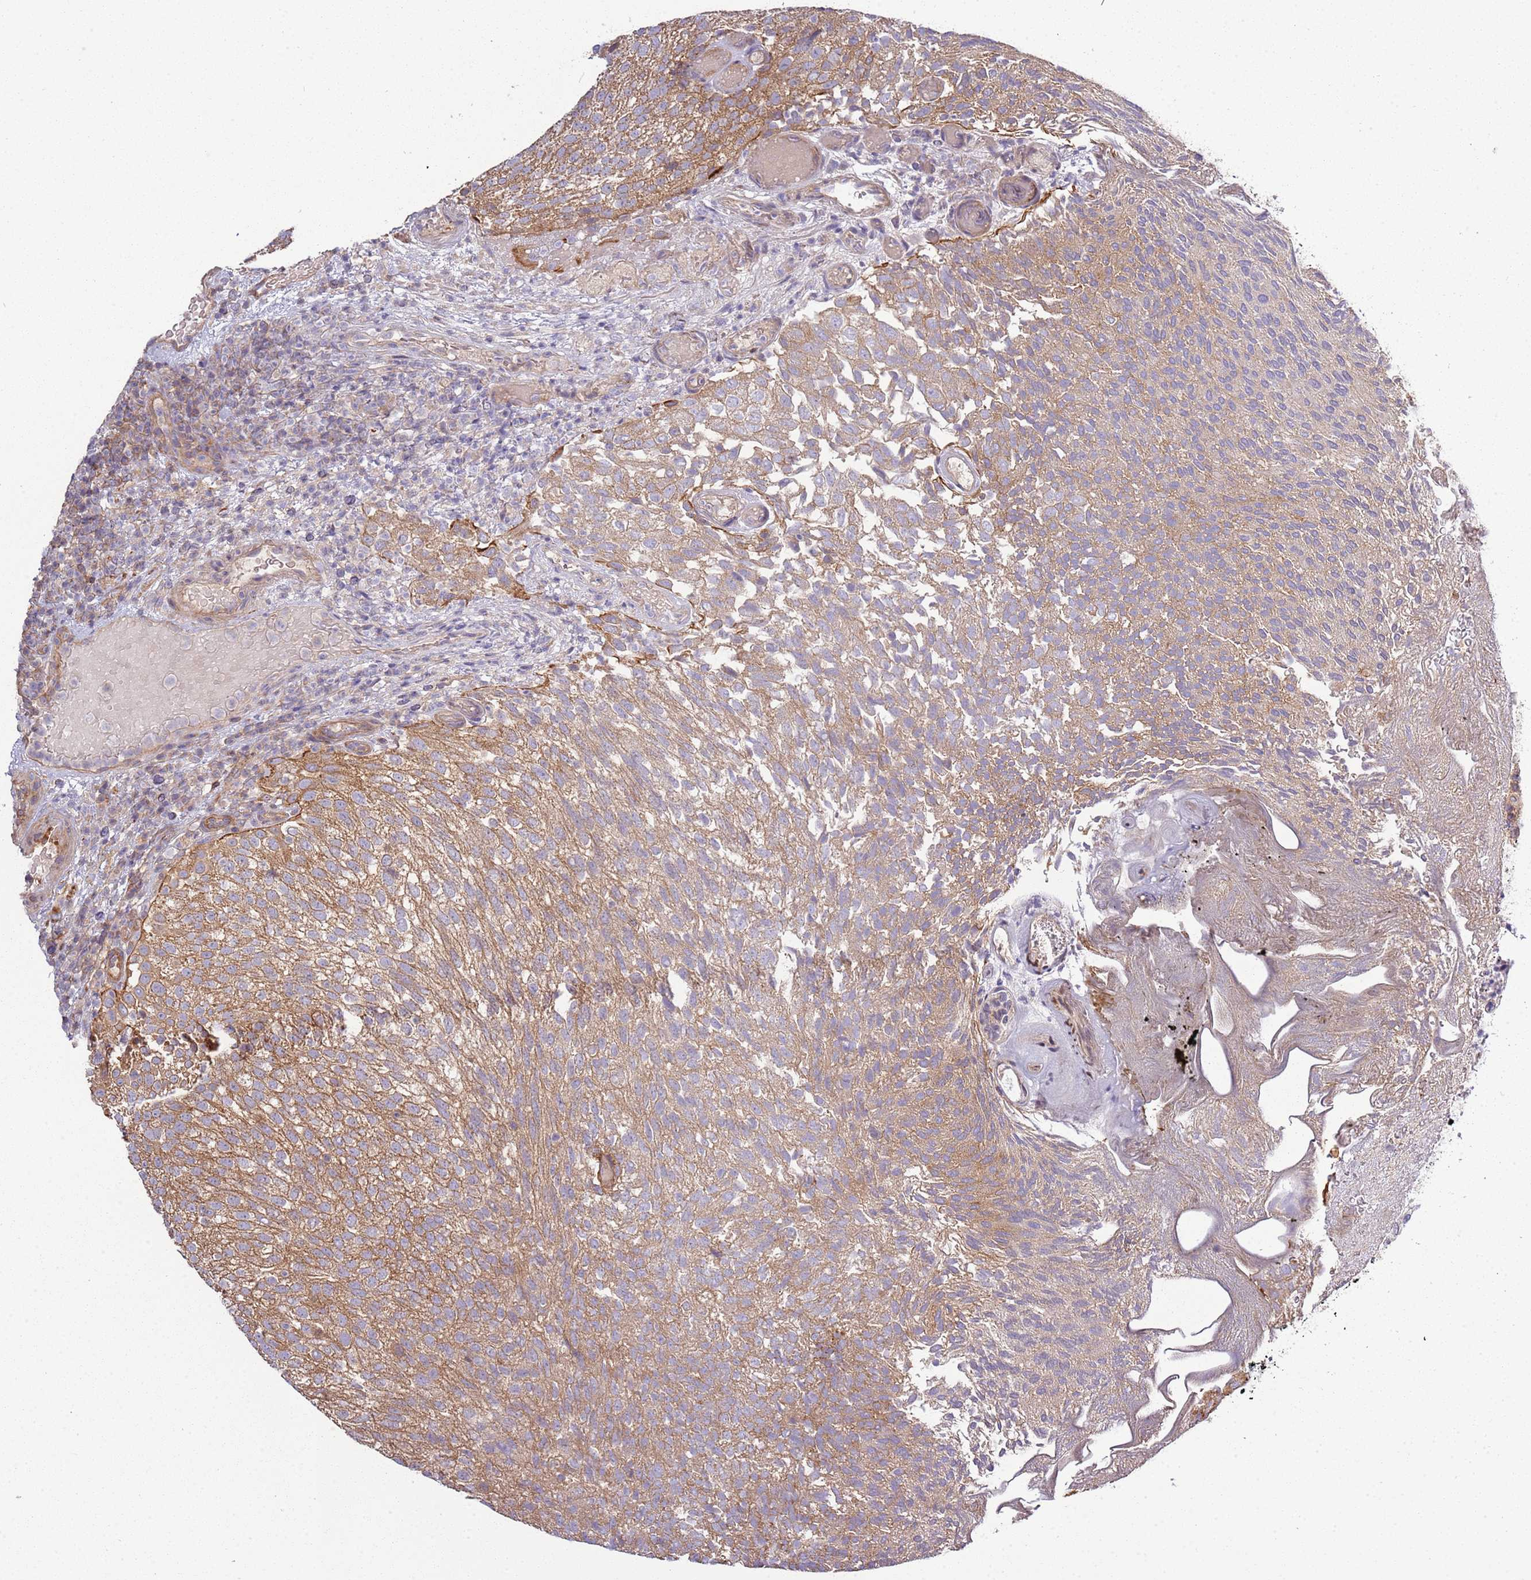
{"staining": {"intensity": "moderate", "quantity": ">75%", "location": "cytoplasmic/membranous"}, "tissue": "urothelial cancer", "cell_type": "Tumor cells", "image_type": "cancer", "snomed": [{"axis": "morphology", "description": "Urothelial carcinoma, Low grade"}, {"axis": "topography", "description": "Urinary bladder"}], "caption": "This is a photomicrograph of IHC staining of urothelial carcinoma (low-grade), which shows moderate positivity in the cytoplasmic/membranous of tumor cells.", "gene": "GNL1", "patient": {"sex": "male", "age": 78}}